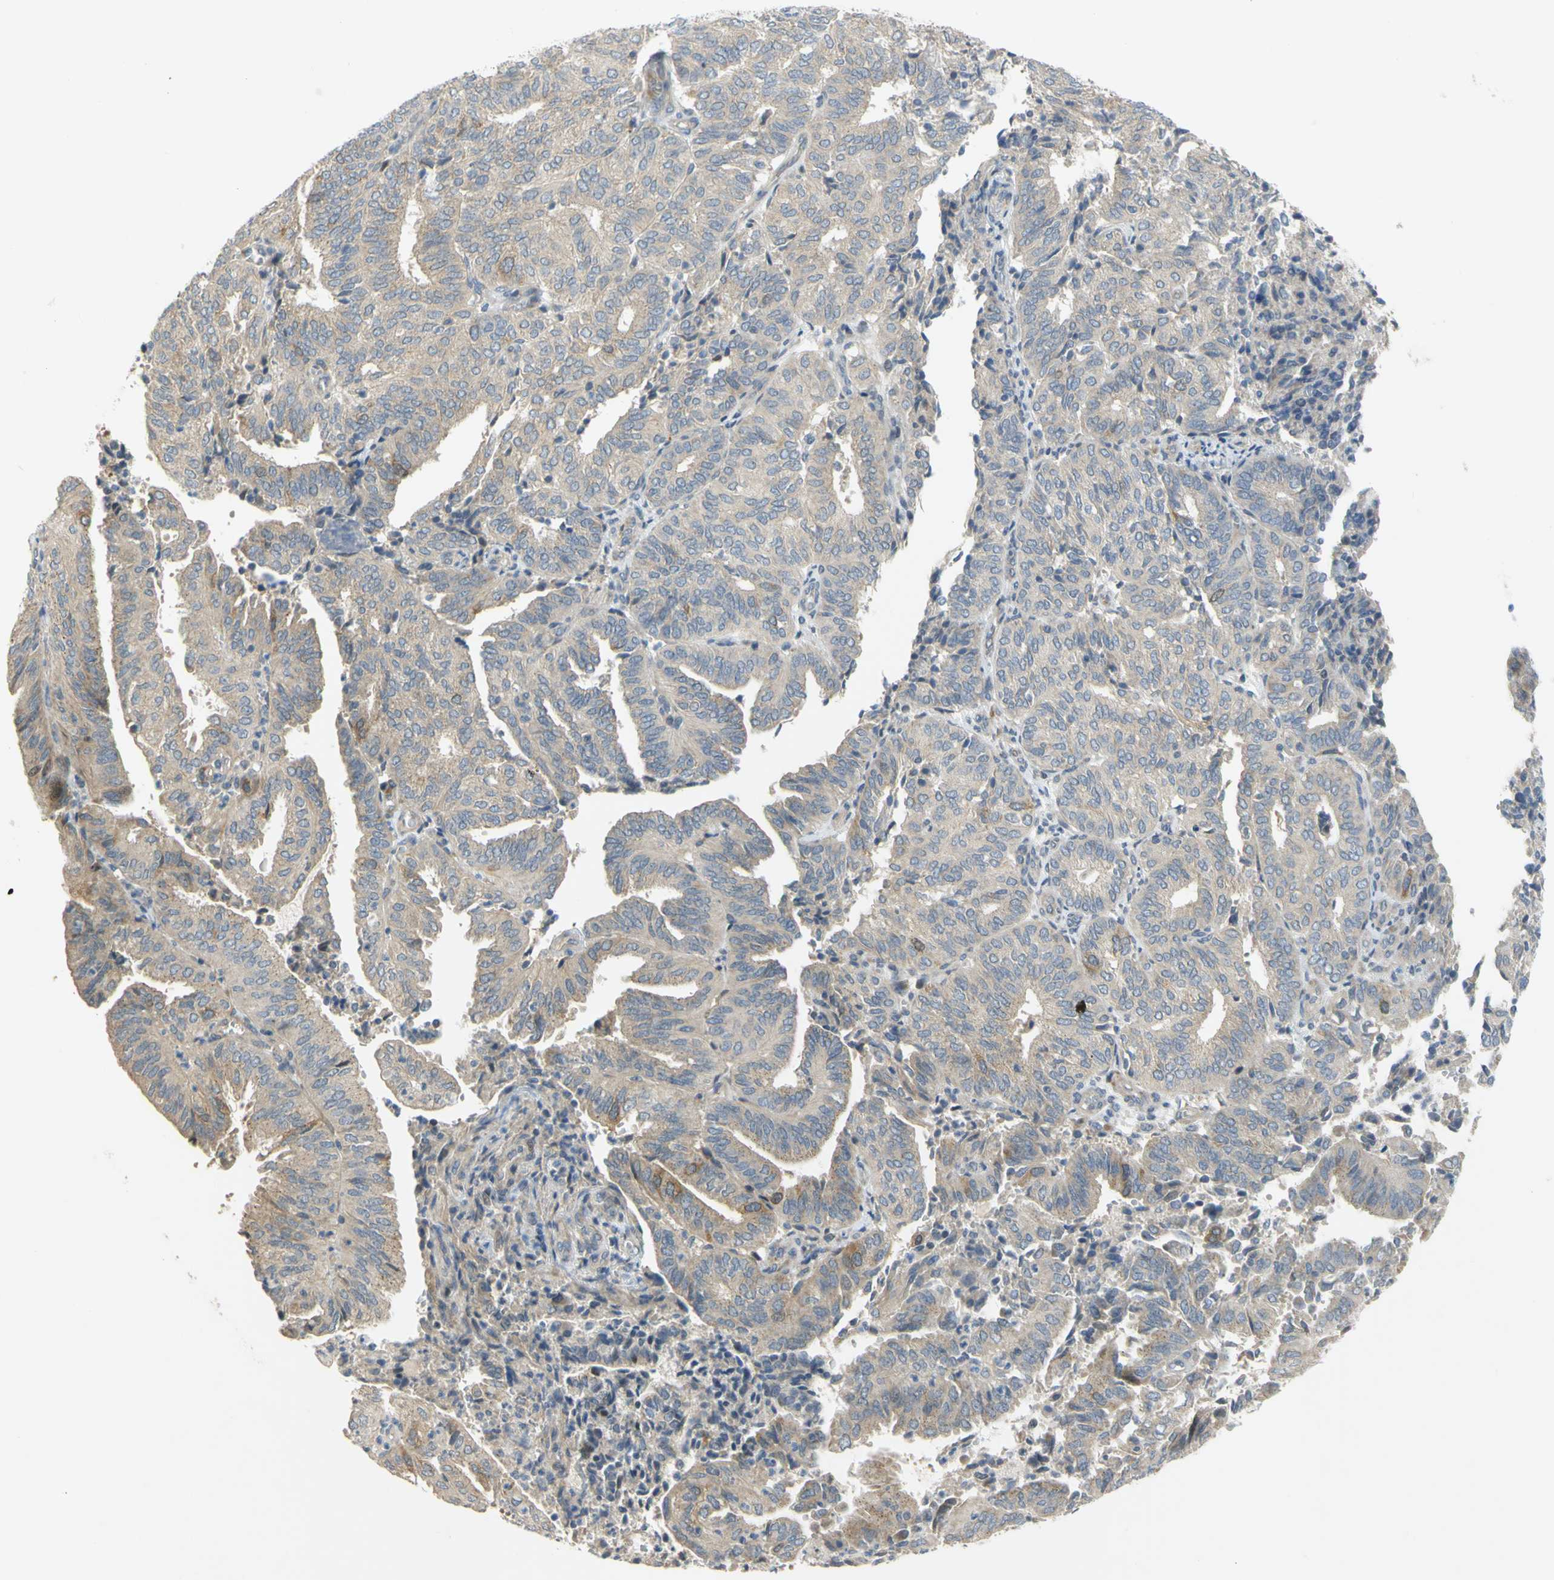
{"staining": {"intensity": "moderate", "quantity": ">75%", "location": "cytoplasmic/membranous"}, "tissue": "endometrial cancer", "cell_type": "Tumor cells", "image_type": "cancer", "snomed": [{"axis": "morphology", "description": "Adenocarcinoma, NOS"}, {"axis": "topography", "description": "Uterus"}], "caption": "The immunohistochemical stain highlights moderate cytoplasmic/membranous positivity in tumor cells of endometrial adenocarcinoma tissue.", "gene": "CCNB2", "patient": {"sex": "female", "age": 60}}